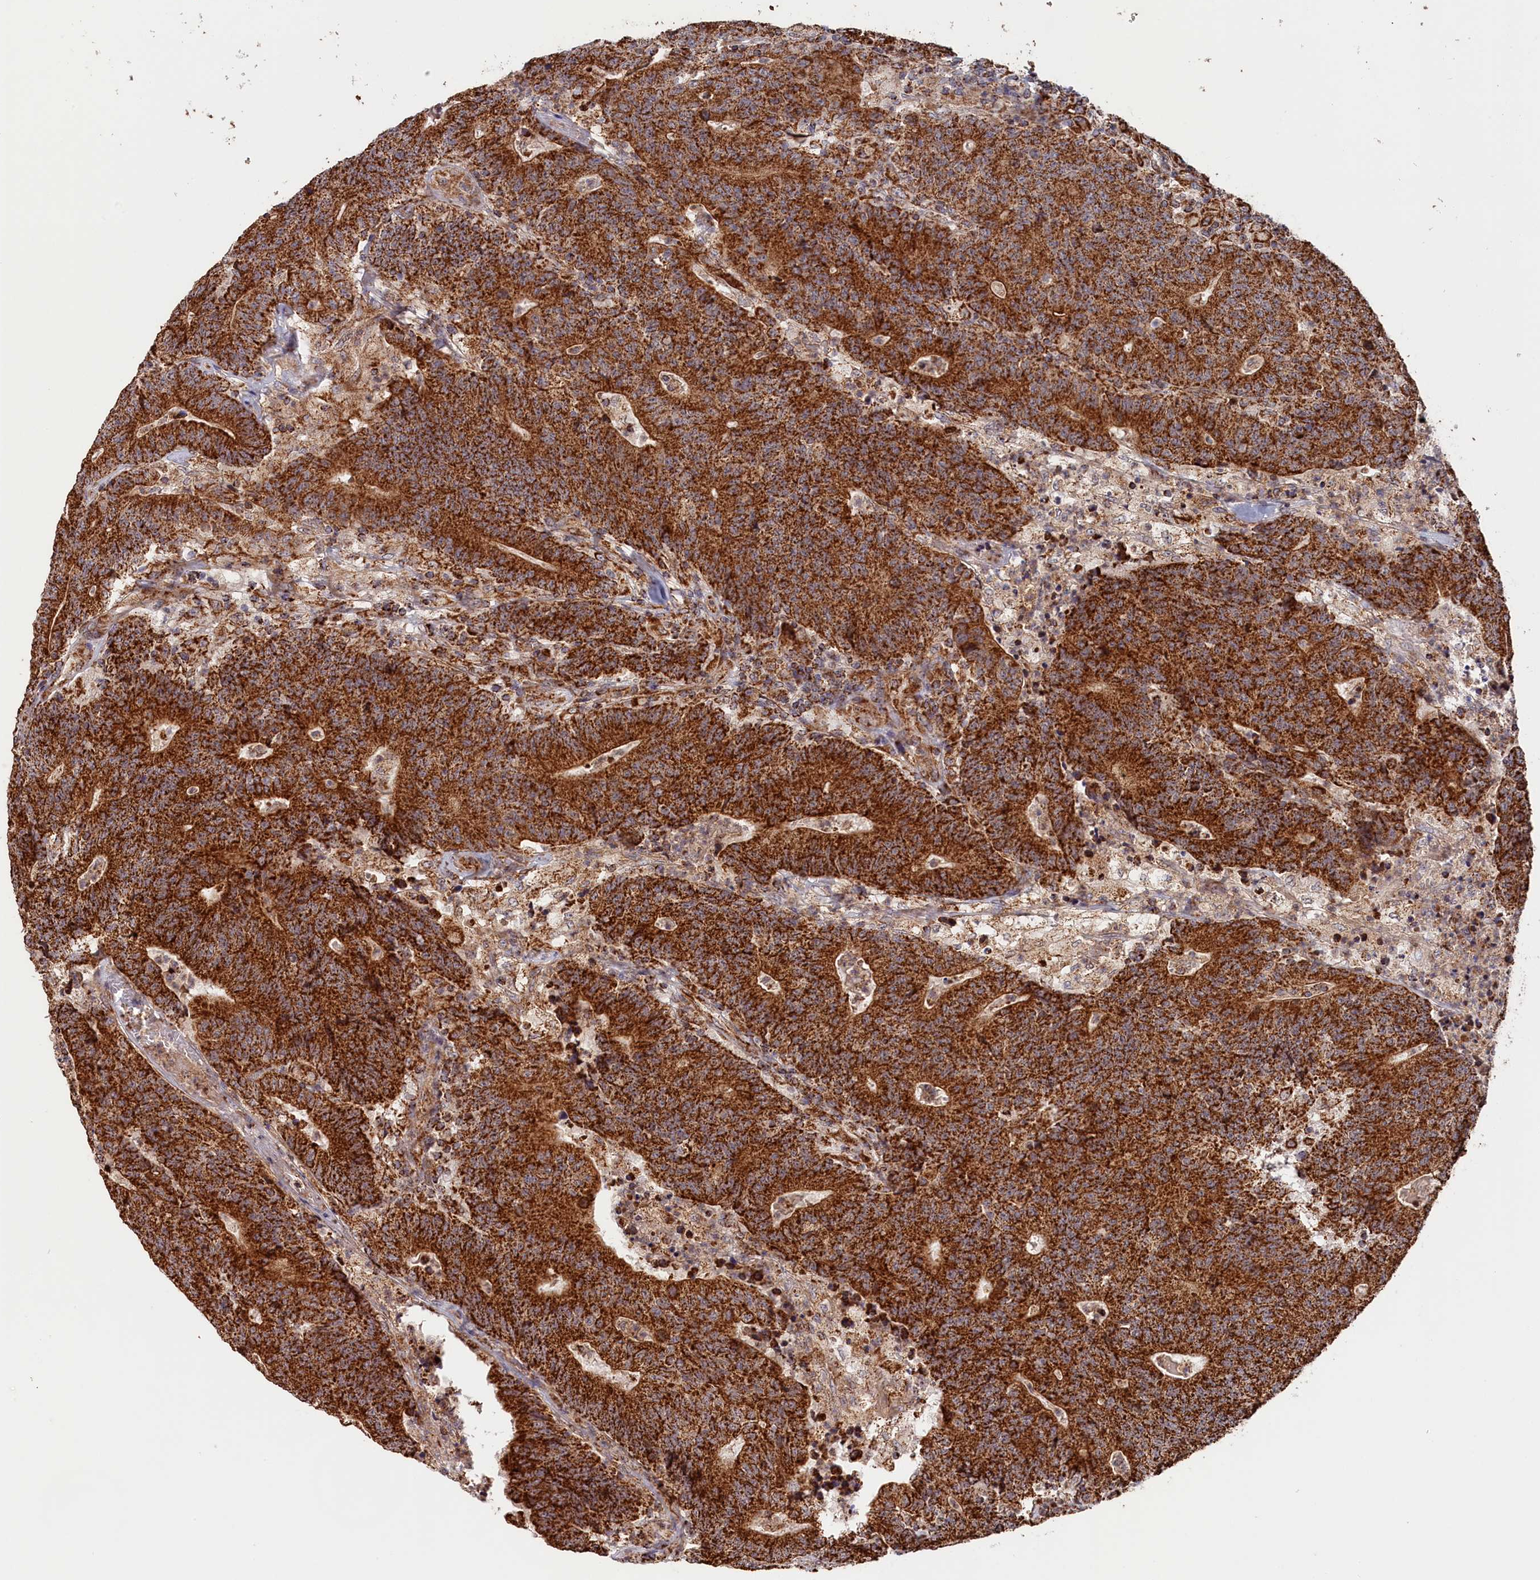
{"staining": {"intensity": "strong", "quantity": ">75%", "location": "cytoplasmic/membranous"}, "tissue": "colorectal cancer", "cell_type": "Tumor cells", "image_type": "cancer", "snomed": [{"axis": "morphology", "description": "Adenocarcinoma, NOS"}, {"axis": "topography", "description": "Colon"}], "caption": "Immunohistochemical staining of human colorectal cancer (adenocarcinoma) displays strong cytoplasmic/membranous protein positivity in approximately >75% of tumor cells. (brown staining indicates protein expression, while blue staining denotes nuclei).", "gene": "MACROD1", "patient": {"sex": "female", "age": 75}}